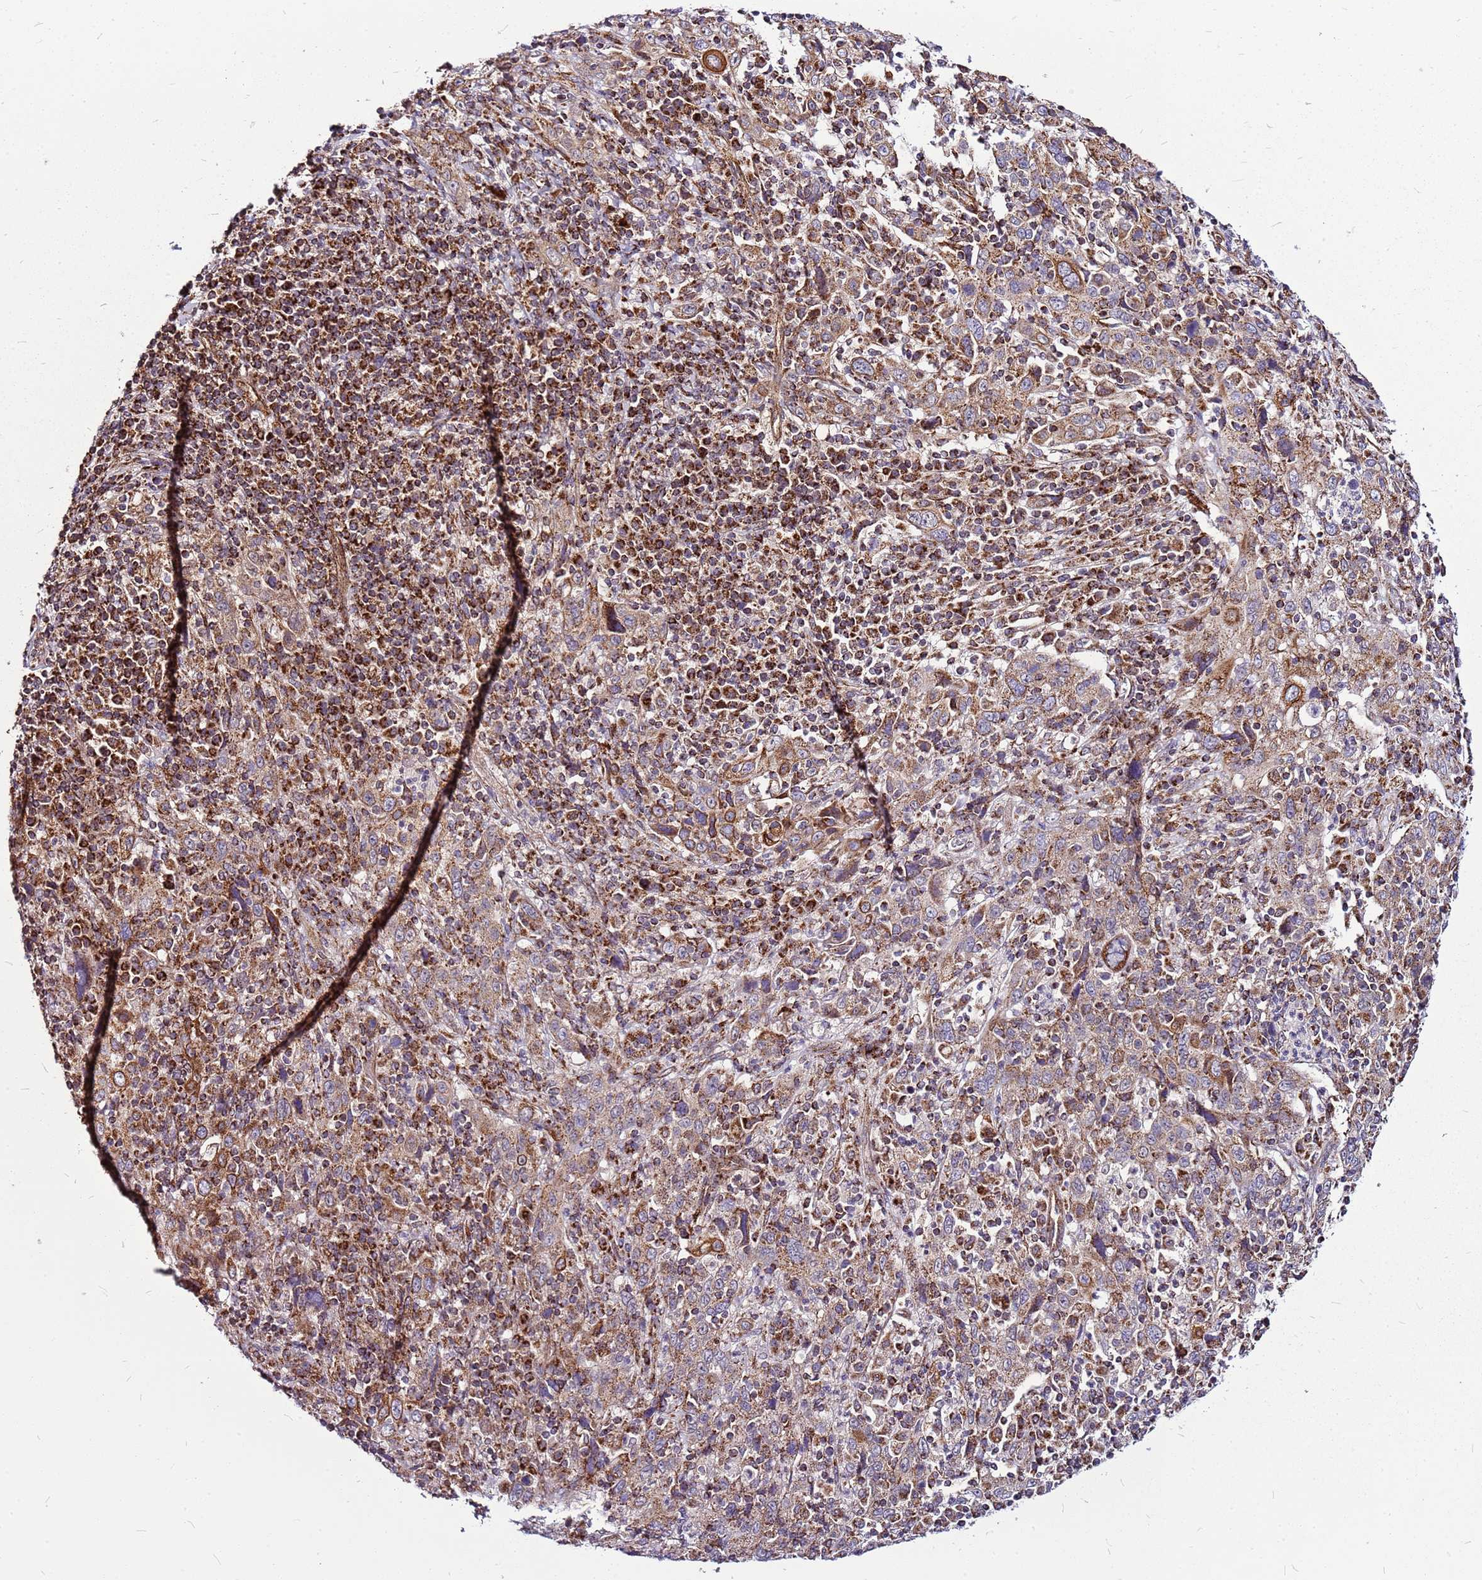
{"staining": {"intensity": "moderate", "quantity": "25%-75%", "location": "cytoplasmic/membranous"}, "tissue": "cervical cancer", "cell_type": "Tumor cells", "image_type": "cancer", "snomed": [{"axis": "morphology", "description": "Squamous cell carcinoma, NOS"}, {"axis": "topography", "description": "Cervix"}], "caption": "Immunohistochemical staining of squamous cell carcinoma (cervical) demonstrates moderate cytoplasmic/membranous protein staining in approximately 25%-75% of tumor cells. The staining is performed using DAB brown chromogen to label protein expression. The nuclei are counter-stained blue using hematoxylin.", "gene": "OR51T1", "patient": {"sex": "female", "age": 46}}